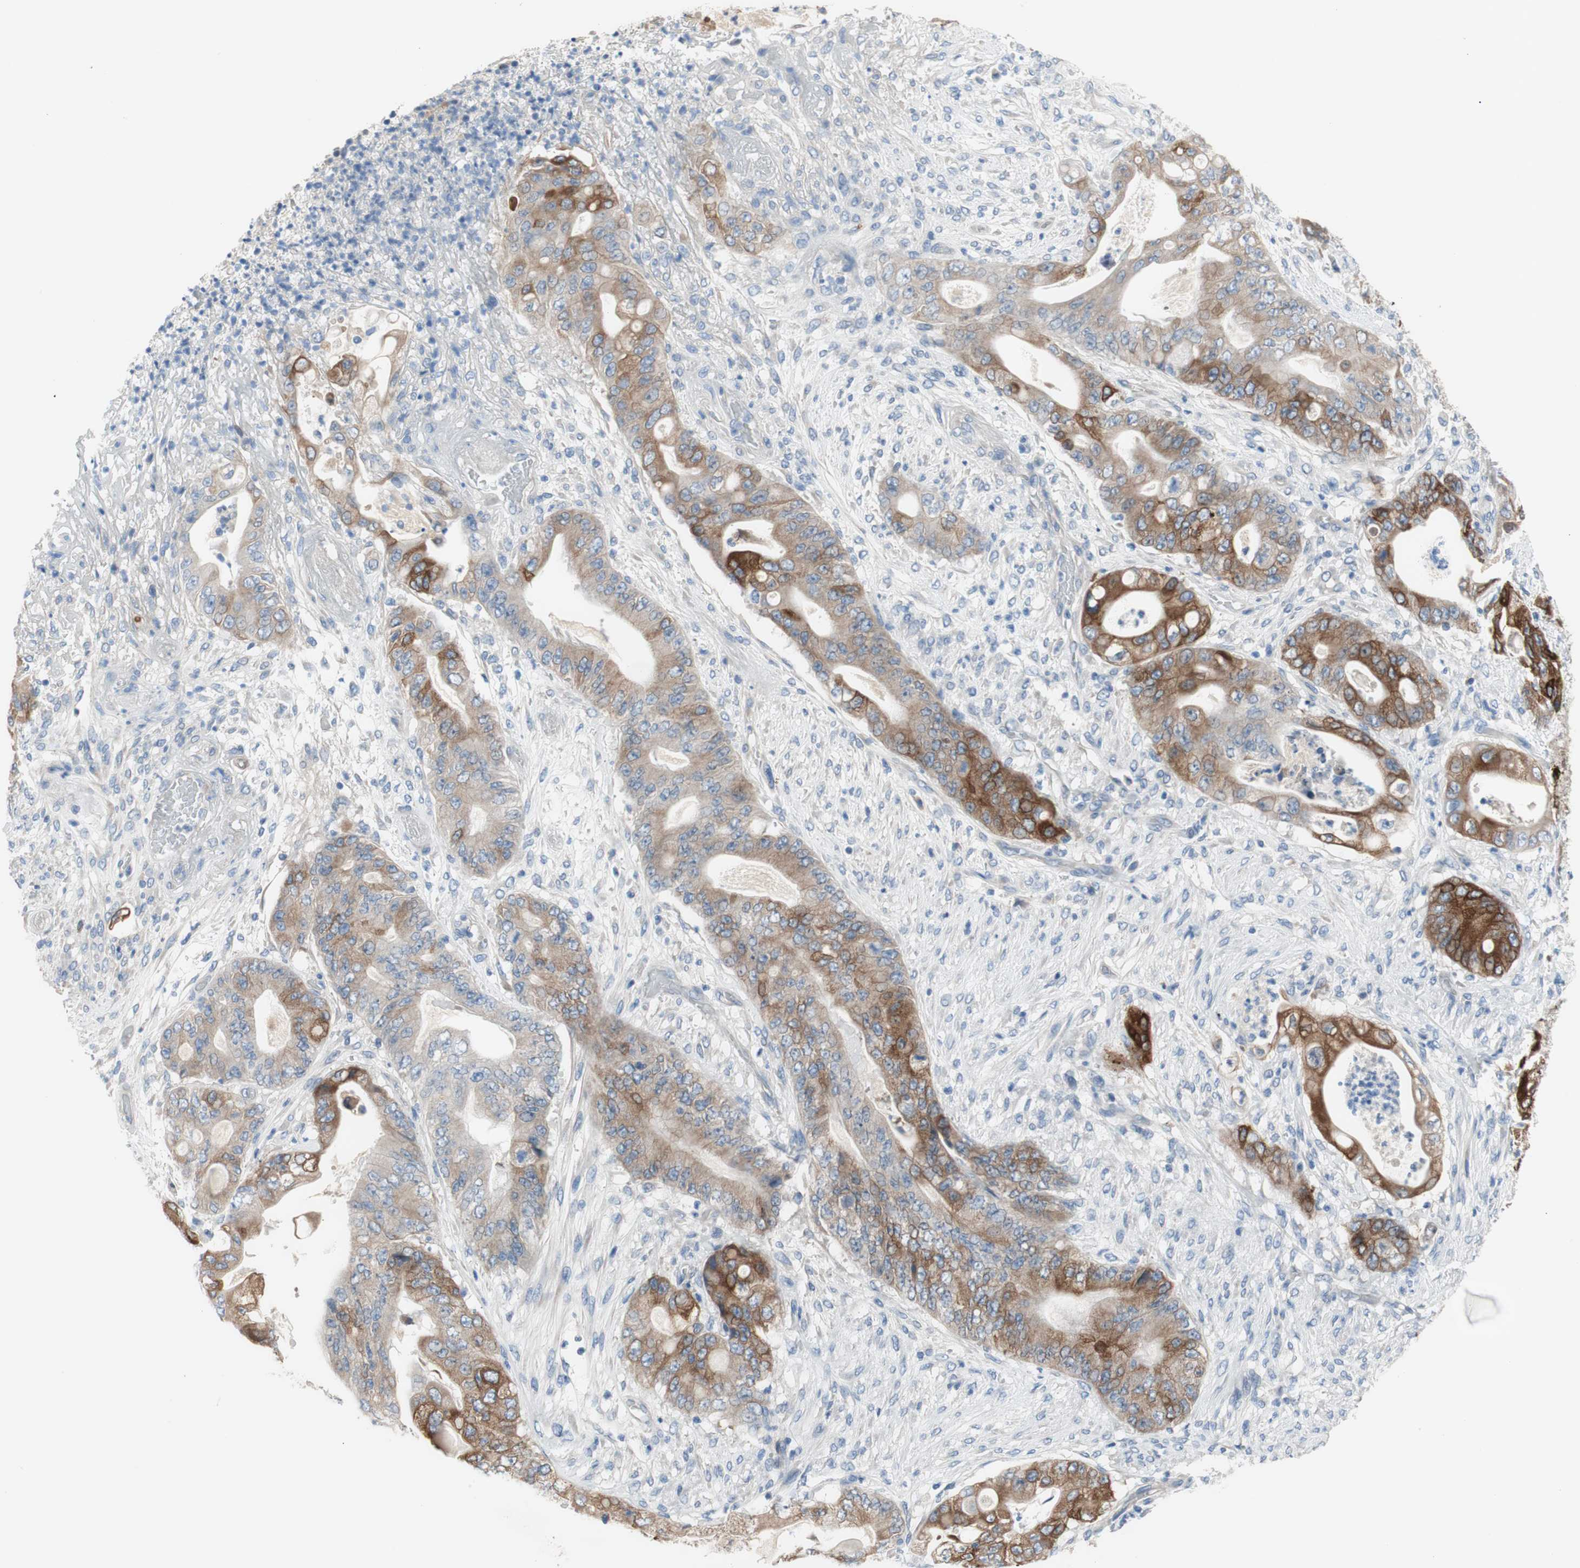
{"staining": {"intensity": "moderate", "quantity": ">75%", "location": "cytoplasmic/membranous"}, "tissue": "stomach cancer", "cell_type": "Tumor cells", "image_type": "cancer", "snomed": [{"axis": "morphology", "description": "Adenocarcinoma, NOS"}, {"axis": "topography", "description": "Stomach"}], "caption": "High-power microscopy captured an IHC histopathology image of stomach cancer, revealing moderate cytoplasmic/membranous expression in about >75% of tumor cells.", "gene": "FDFT1", "patient": {"sex": "female", "age": 73}}